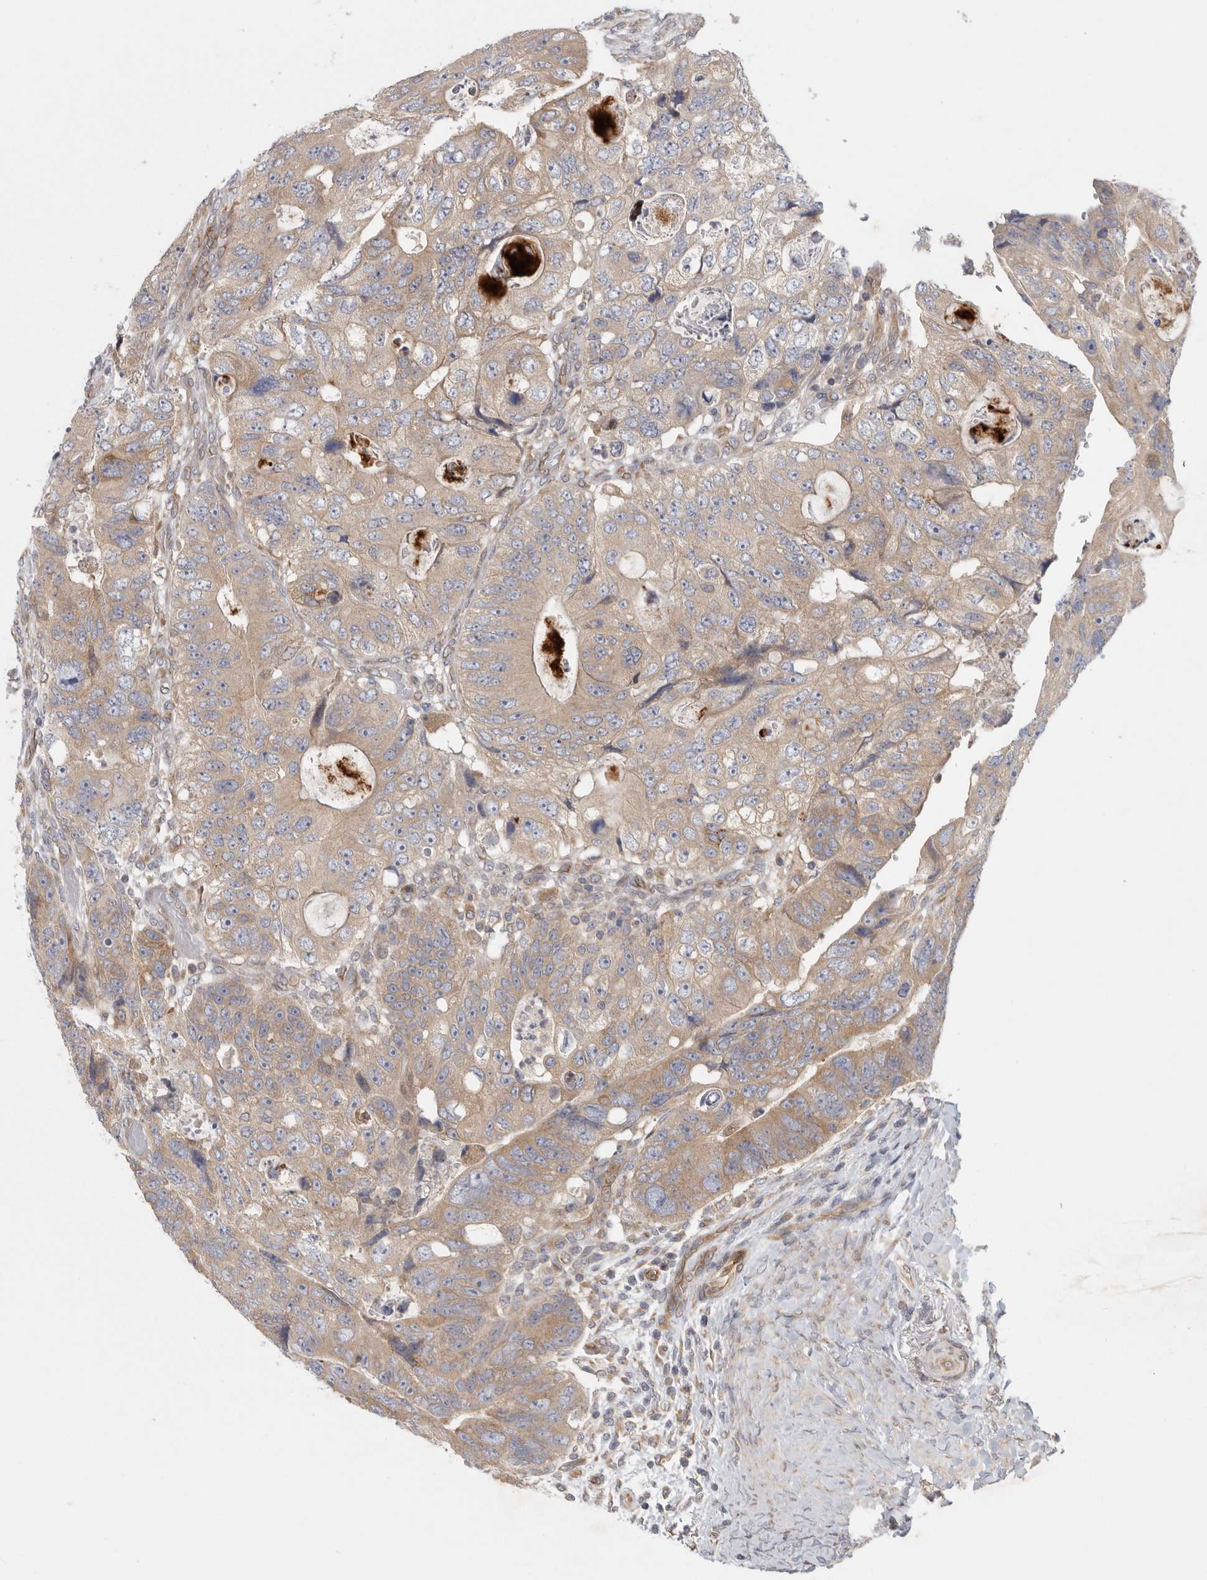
{"staining": {"intensity": "moderate", "quantity": ">75%", "location": "cytoplasmic/membranous"}, "tissue": "colorectal cancer", "cell_type": "Tumor cells", "image_type": "cancer", "snomed": [{"axis": "morphology", "description": "Adenocarcinoma, NOS"}, {"axis": "topography", "description": "Rectum"}], "caption": "Colorectal adenocarcinoma tissue exhibits moderate cytoplasmic/membranous staining in approximately >75% of tumor cells", "gene": "BCAP29", "patient": {"sex": "male", "age": 59}}